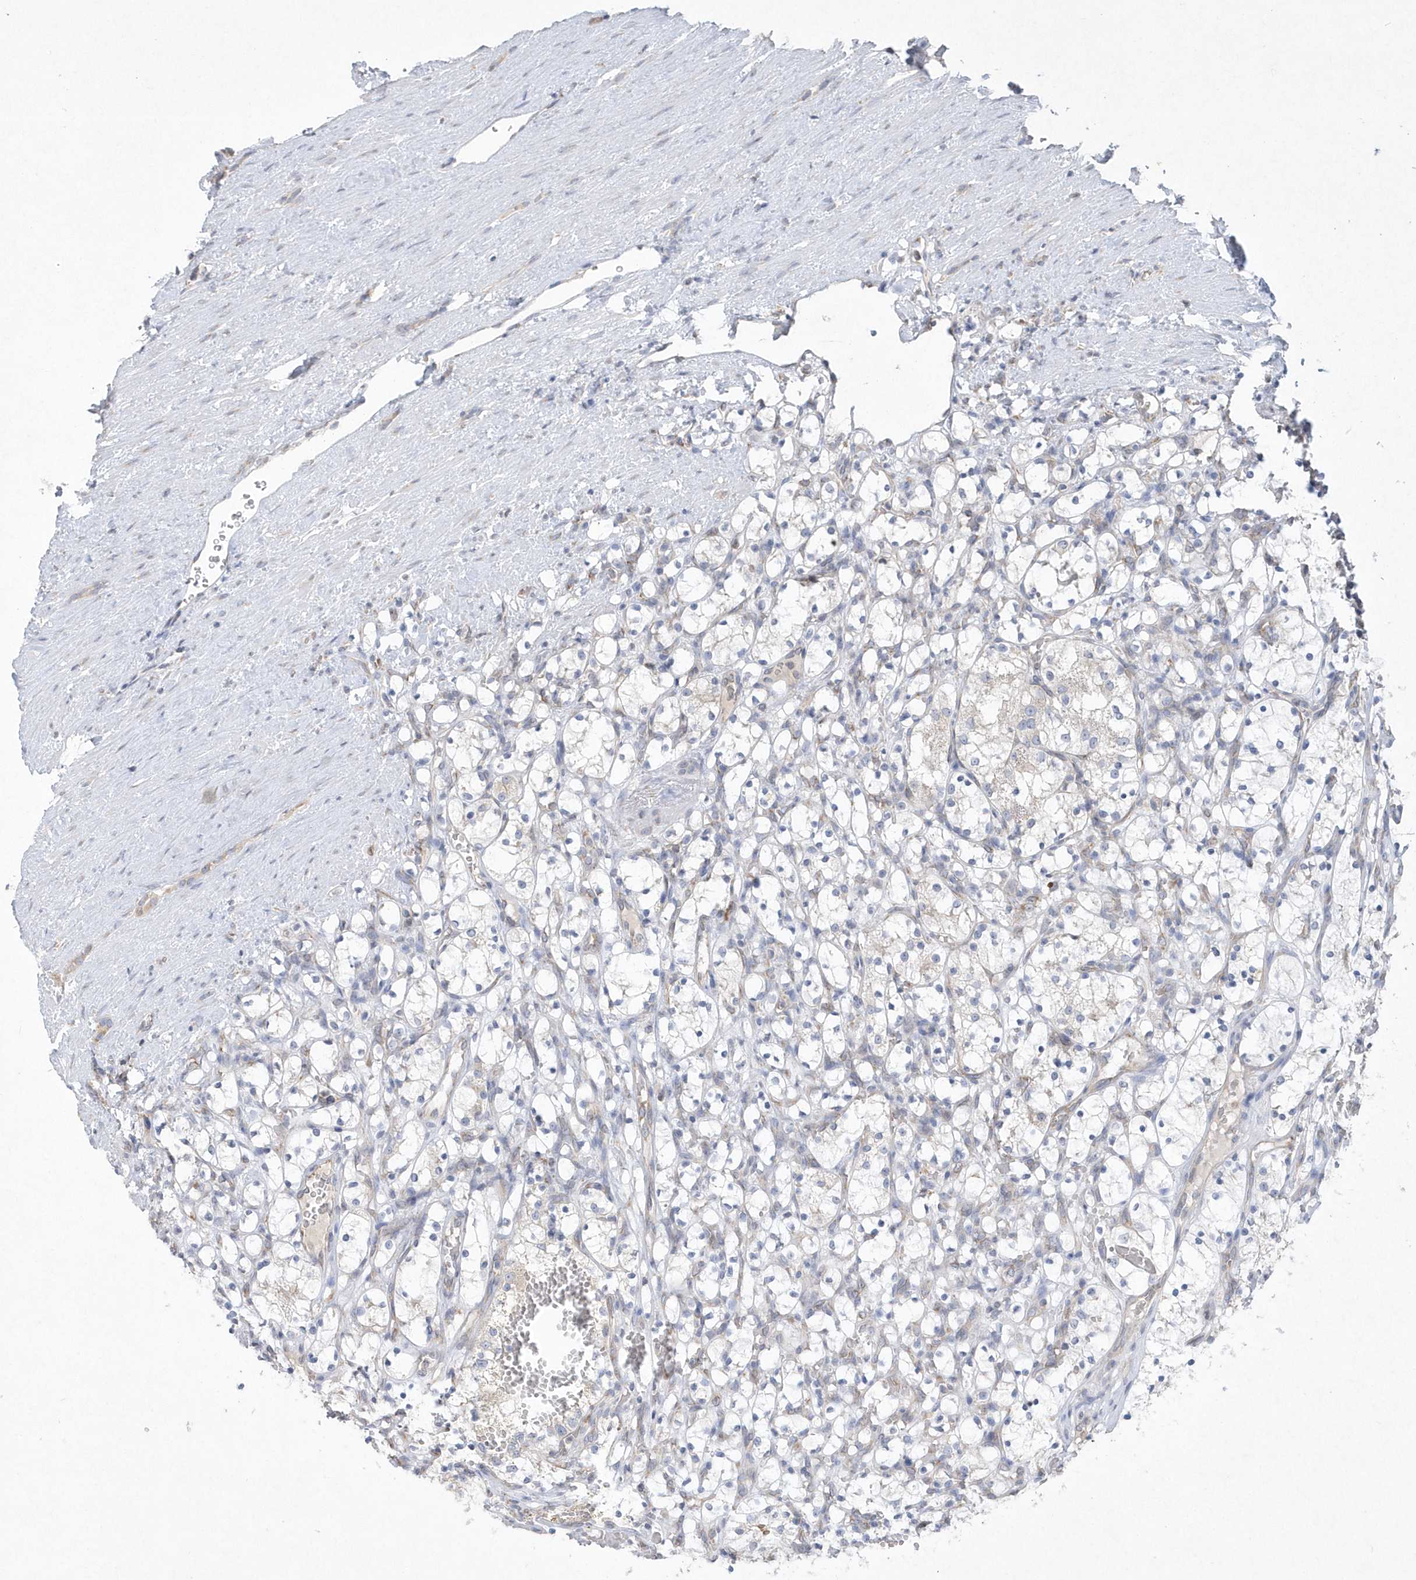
{"staining": {"intensity": "negative", "quantity": "none", "location": "none"}, "tissue": "renal cancer", "cell_type": "Tumor cells", "image_type": "cancer", "snomed": [{"axis": "morphology", "description": "Adenocarcinoma, NOS"}, {"axis": "topography", "description": "Kidney"}], "caption": "A high-resolution image shows IHC staining of adenocarcinoma (renal), which exhibits no significant staining in tumor cells.", "gene": "DGAT1", "patient": {"sex": "female", "age": 69}}